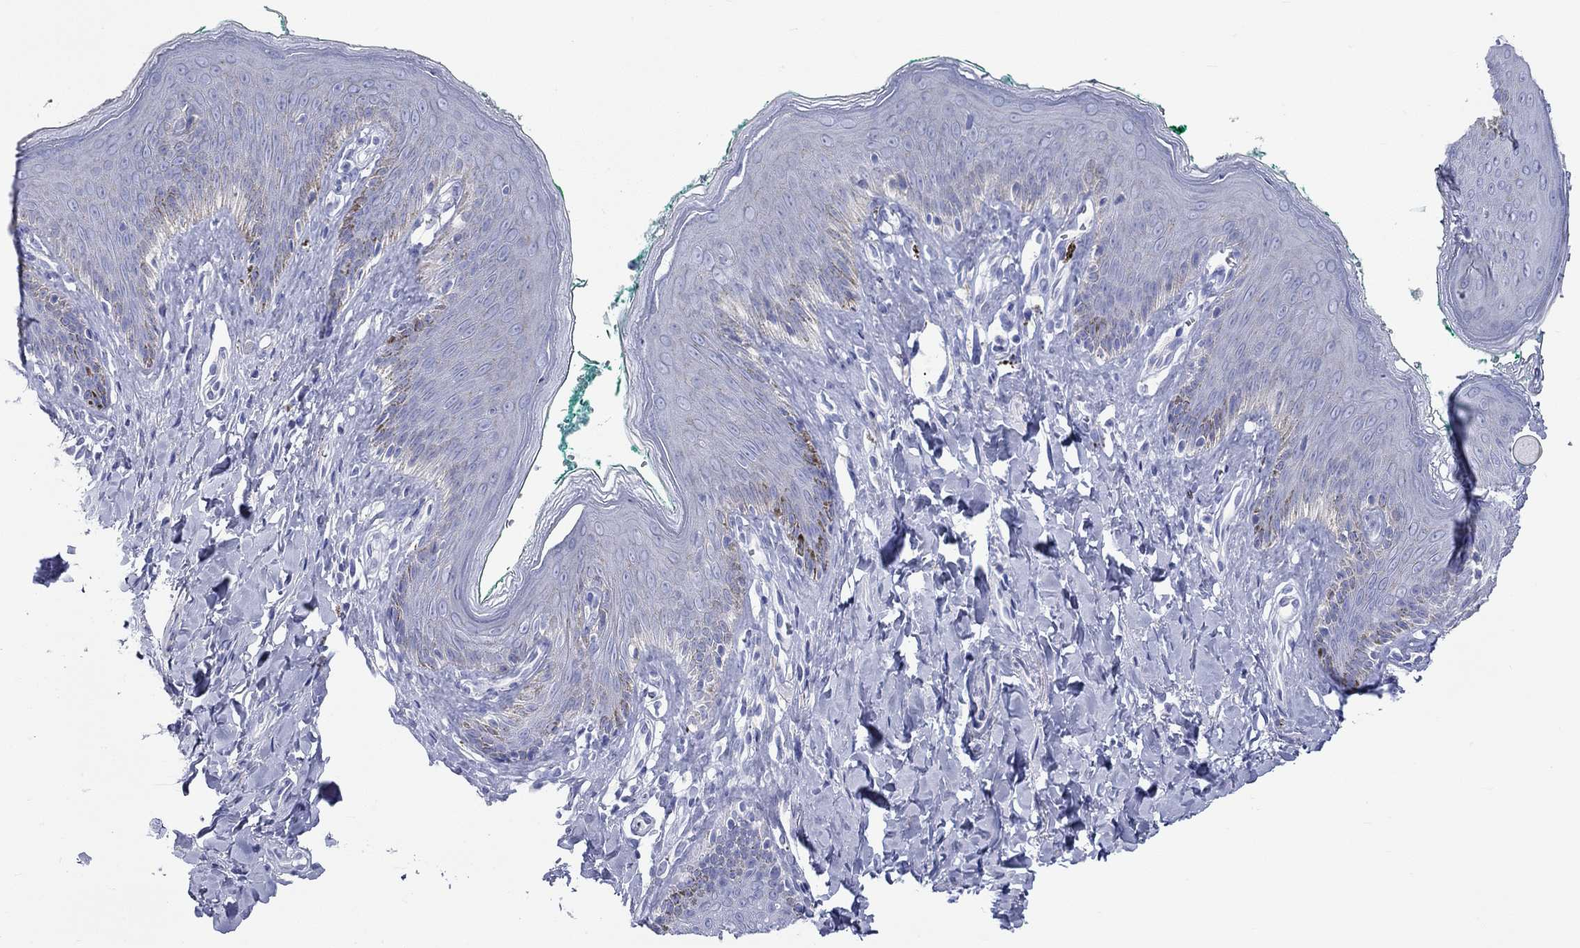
{"staining": {"intensity": "negative", "quantity": "none", "location": "none"}, "tissue": "skin", "cell_type": "Epidermal cells", "image_type": "normal", "snomed": [{"axis": "morphology", "description": "Normal tissue, NOS"}, {"axis": "topography", "description": "Vulva"}], "caption": "DAB (3,3'-diaminobenzidine) immunohistochemical staining of unremarkable human skin reveals no significant expression in epidermal cells.", "gene": "SPATA9", "patient": {"sex": "female", "age": 66}}